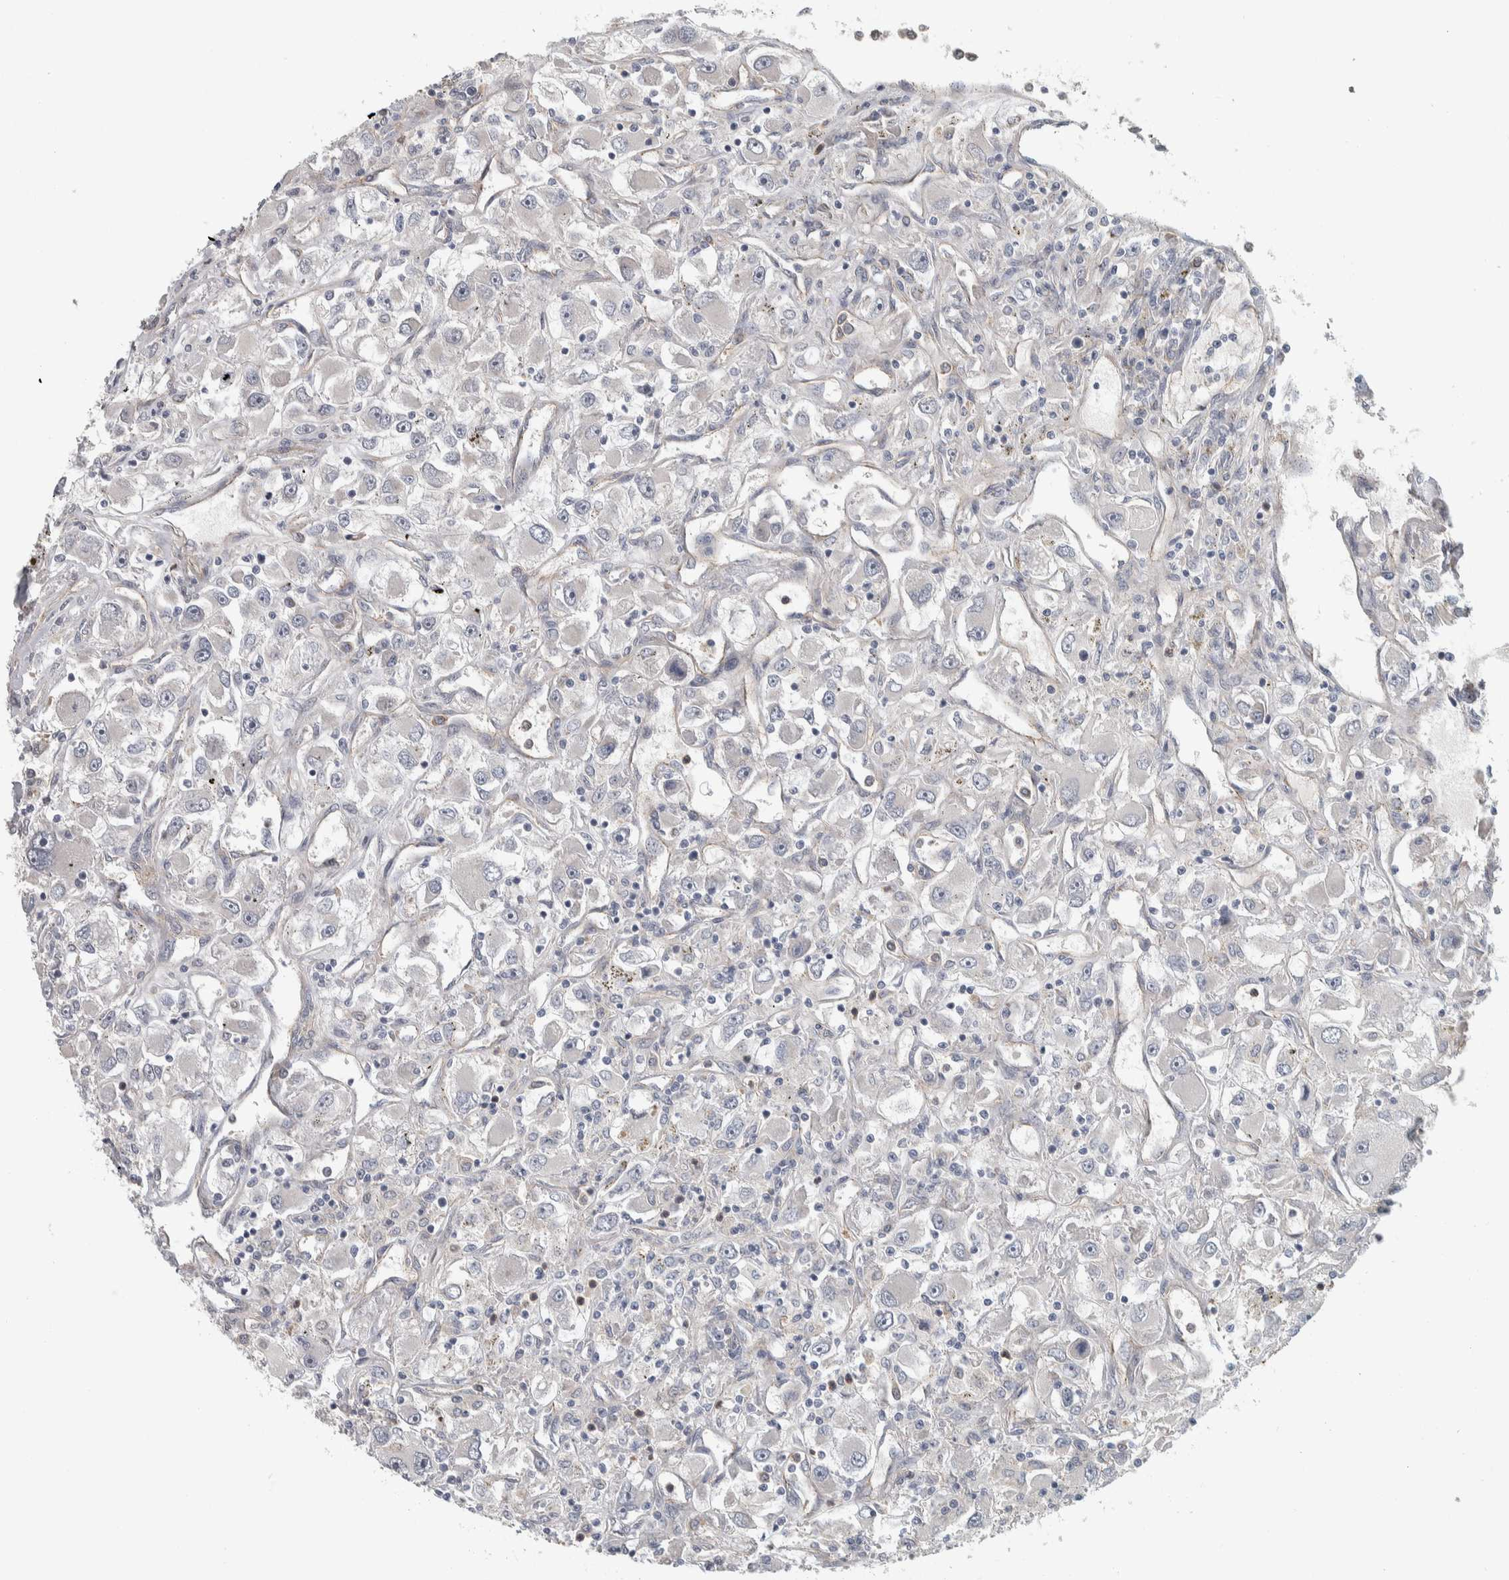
{"staining": {"intensity": "negative", "quantity": "none", "location": "none"}, "tissue": "renal cancer", "cell_type": "Tumor cells", "image_type": "cancer", "snomed": [{"axis": "morphology", "description": "Adenocarcinoma, NOS"}, {"axis": "topography", "description": "Kidney"}], "caption": "DAB immunohistochemical staining of renal cancer displays no significant staining in tumor cells.", "gene": "KCNJ3", "patient": {"sex": "female", "age": 52}}